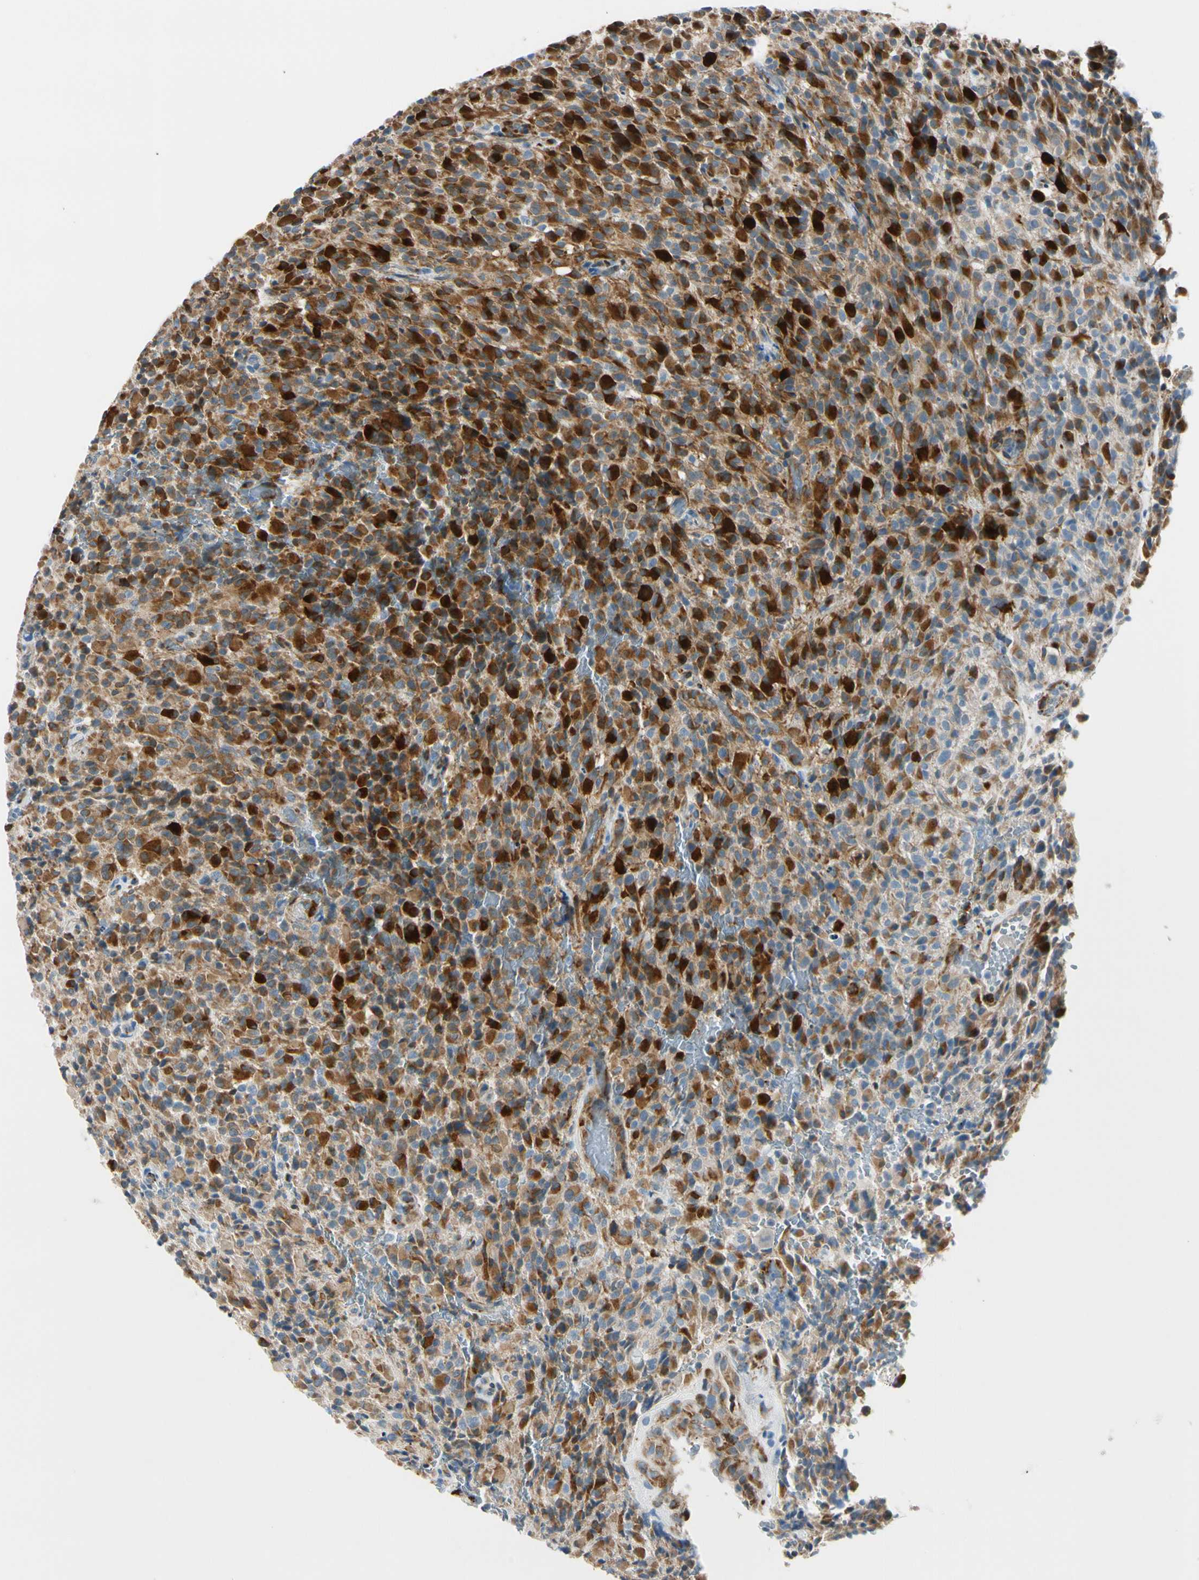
{"staining": {"intensity": "strong", "quantity": ">75%", "location": "cytoplasmic/membranous"}, "tissue": "glioma", "cell_type": "Tumor cells", "image_type": "cancer", "snomed": [{"axis": "morphology", "description": "Glioma, malignant, High grade"}, {"axis": "topography", "description": "Brain"}], "caption": "There is high levels of strong cytoplasmic/membranous expression in tumor cells of glioma, as demonstrated by immunohistochemical staining (brown color).", "gene": "FKBP7", "patient": {"sex": "male", "age": 71}}